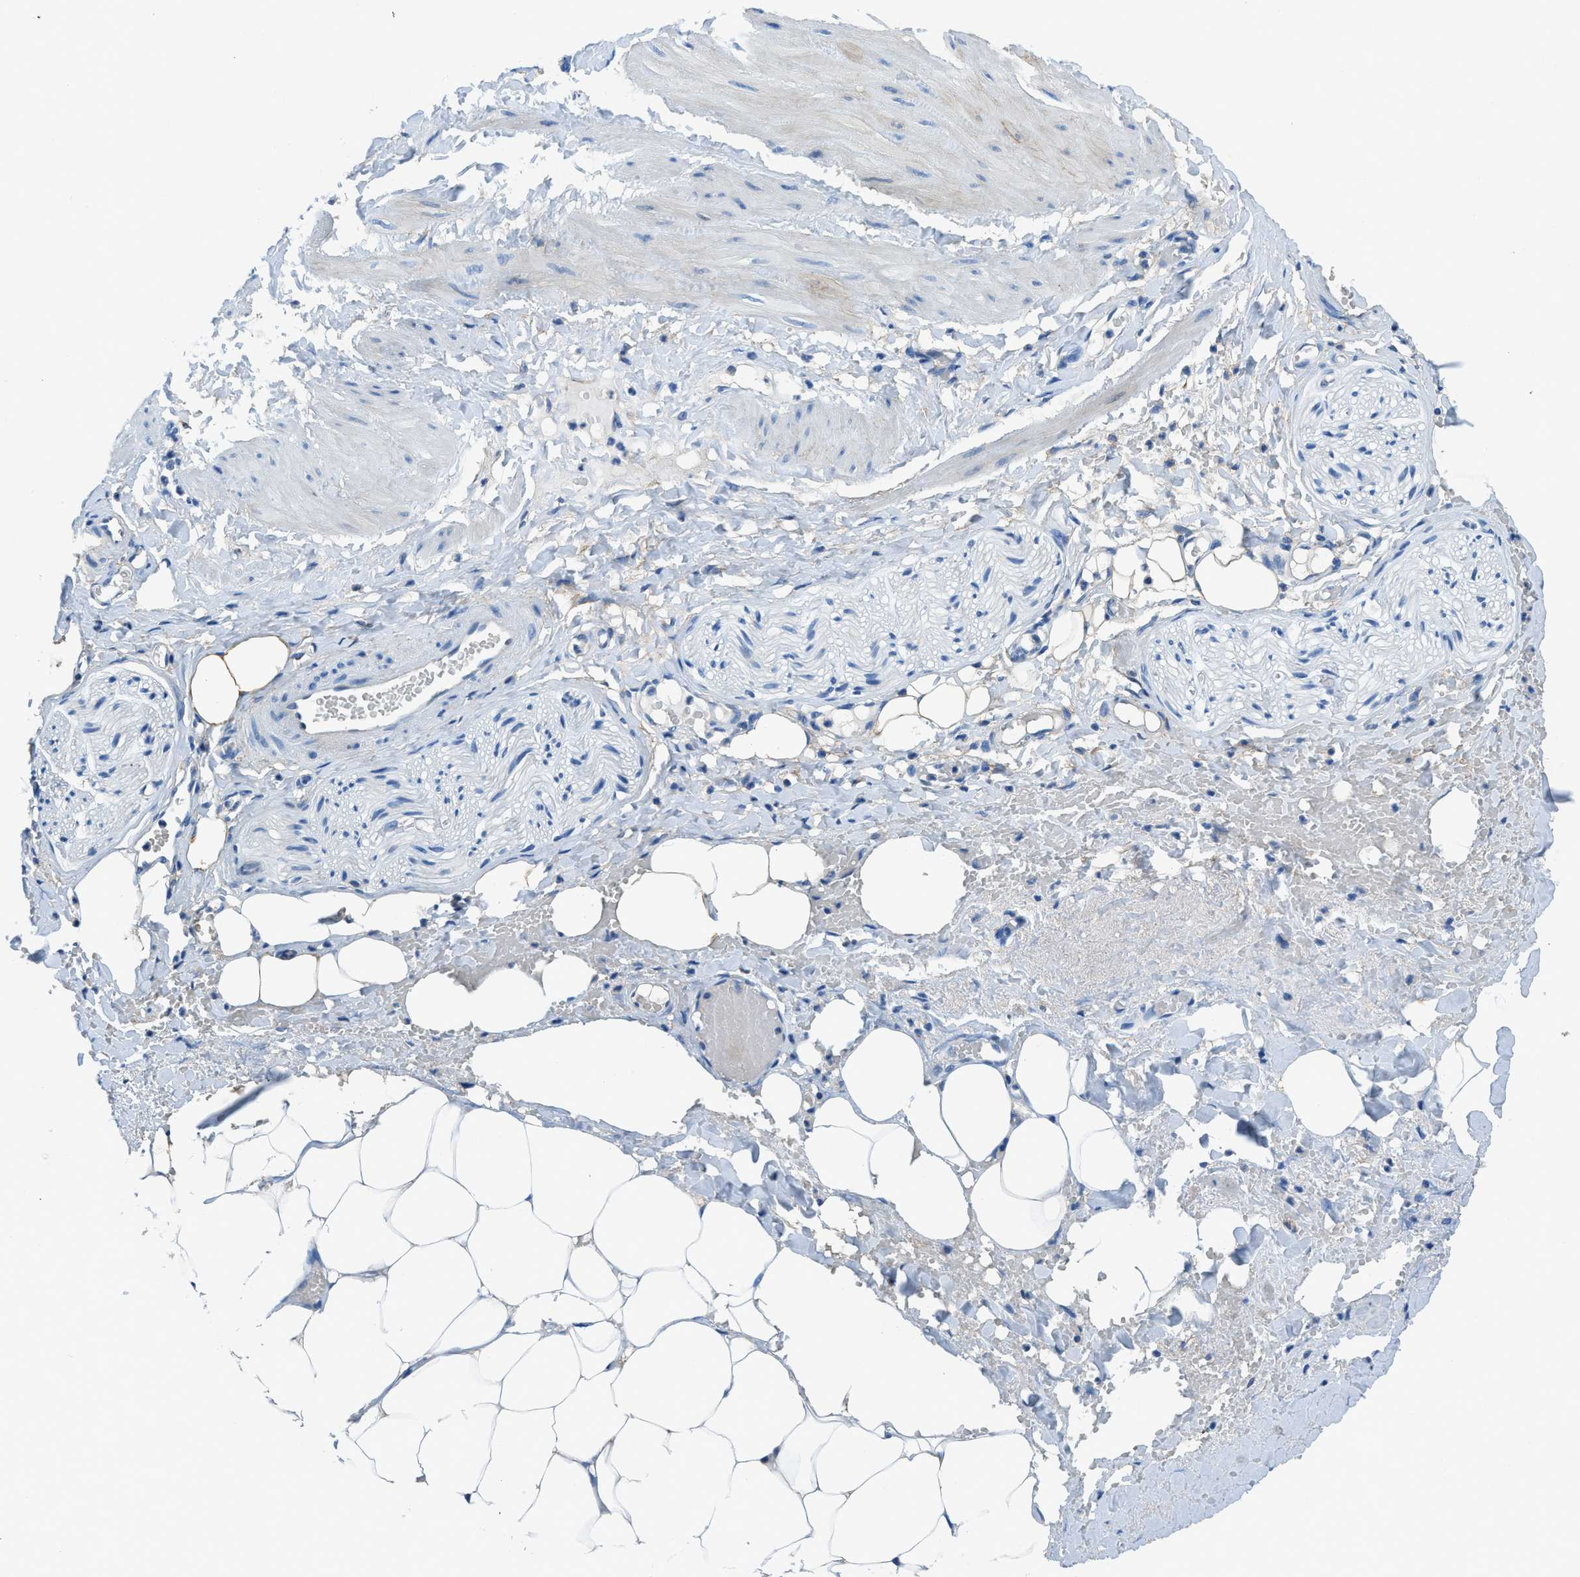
{"staining": {"intensity": "negative", "quantity": "none", "location": "none"}, "tissue": "adipose tissue", "cell_type": "Adipocytes", "image_type": "normal", "snomed": [{"axis": "morphology", "description": "Normal tissue, NOS"}, {"axis": "topography", "description": "Soft tissue"}, {"axis": "topography", "description": "Vascular tissue"}], "caption": "Adipocytes are negative for brown protein staining in unremarkable adipose tissue.", "gene": "PTGFRN", "patient": {"sex": "female", "age": 35}}